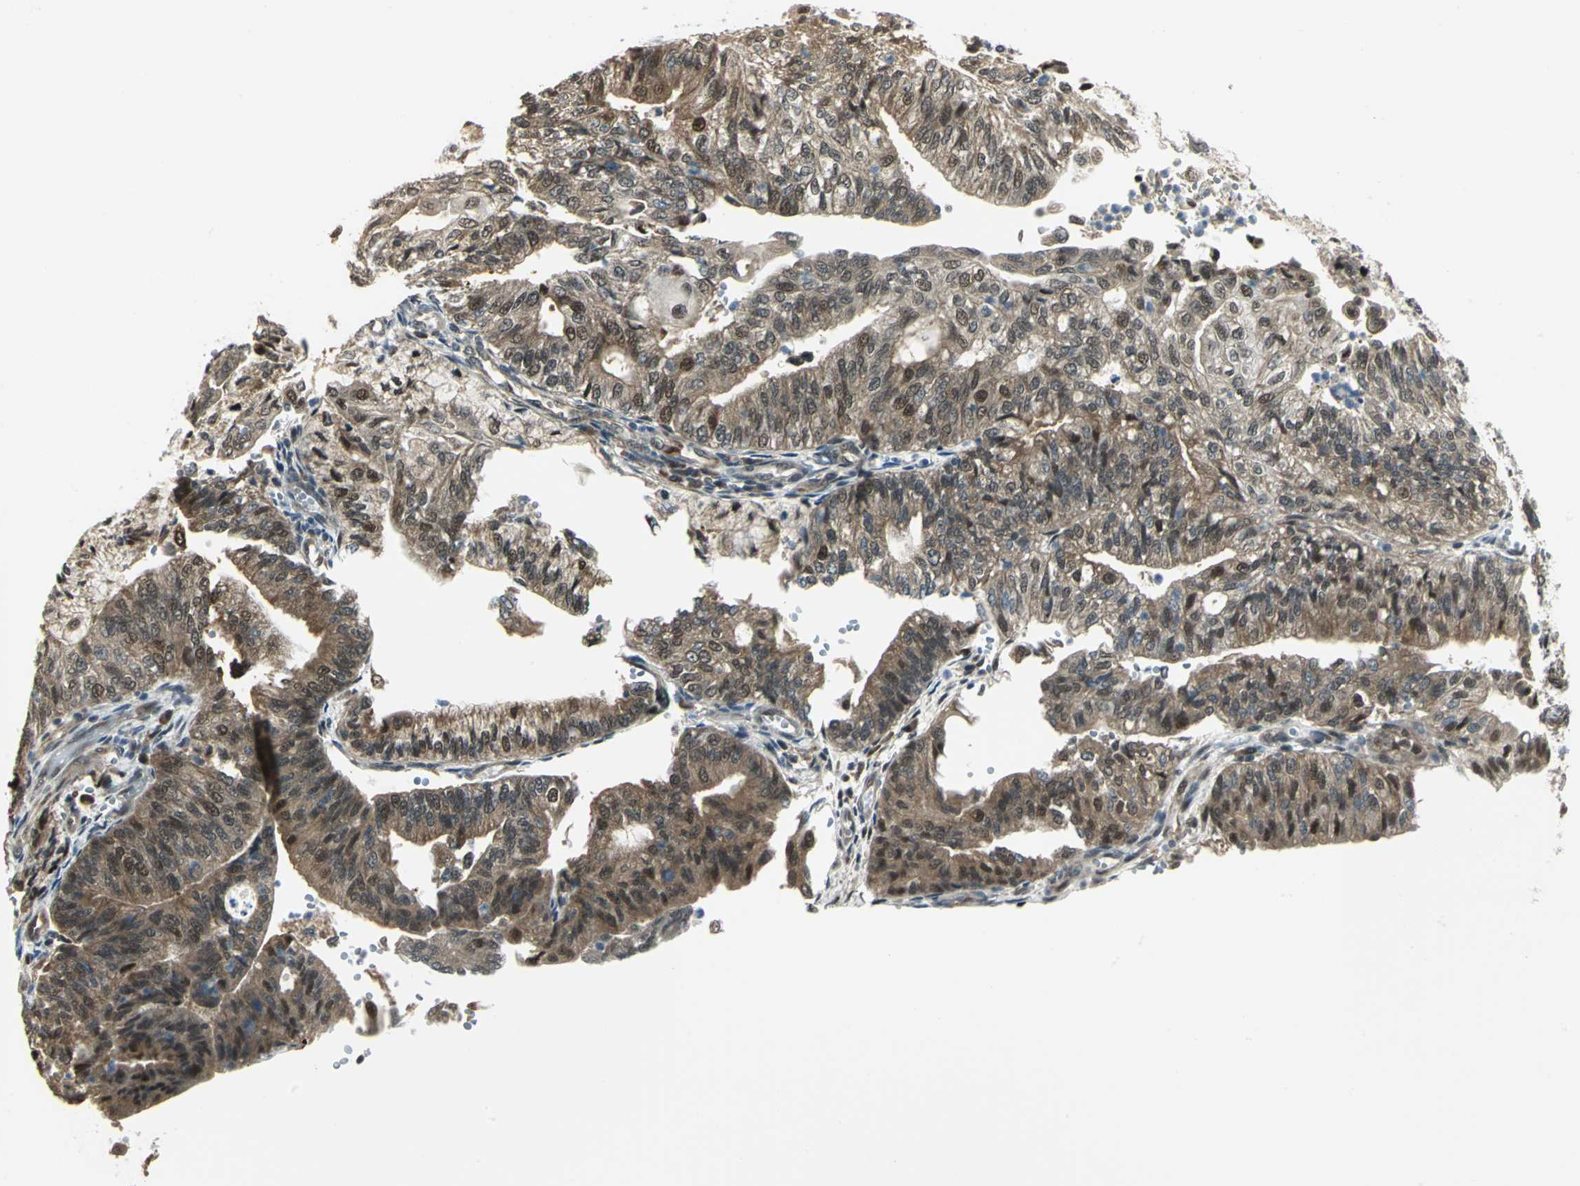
{"staining": {"intensity": "moderate", "quantity": ">75%", "location": "cytoplasmic/membranous,nuclear"}, "tissue": "endometrial cancer", "cell_type": "Tumor cells", "image_type": "cancer", "snomed": [{"axis": "morphology", "description": "Adenocarcinoma, NOS"}, {"axis": "topography", "description": "Endometrium"}], "caption": "Protein staining reveals moderate cytoplasmic/membranous and nuclear staining in about >75% of tumor cells in endometrial adenocarcinoma.", "gene": "PSMC4", "patient": {"sex": "female", "age": 59}}